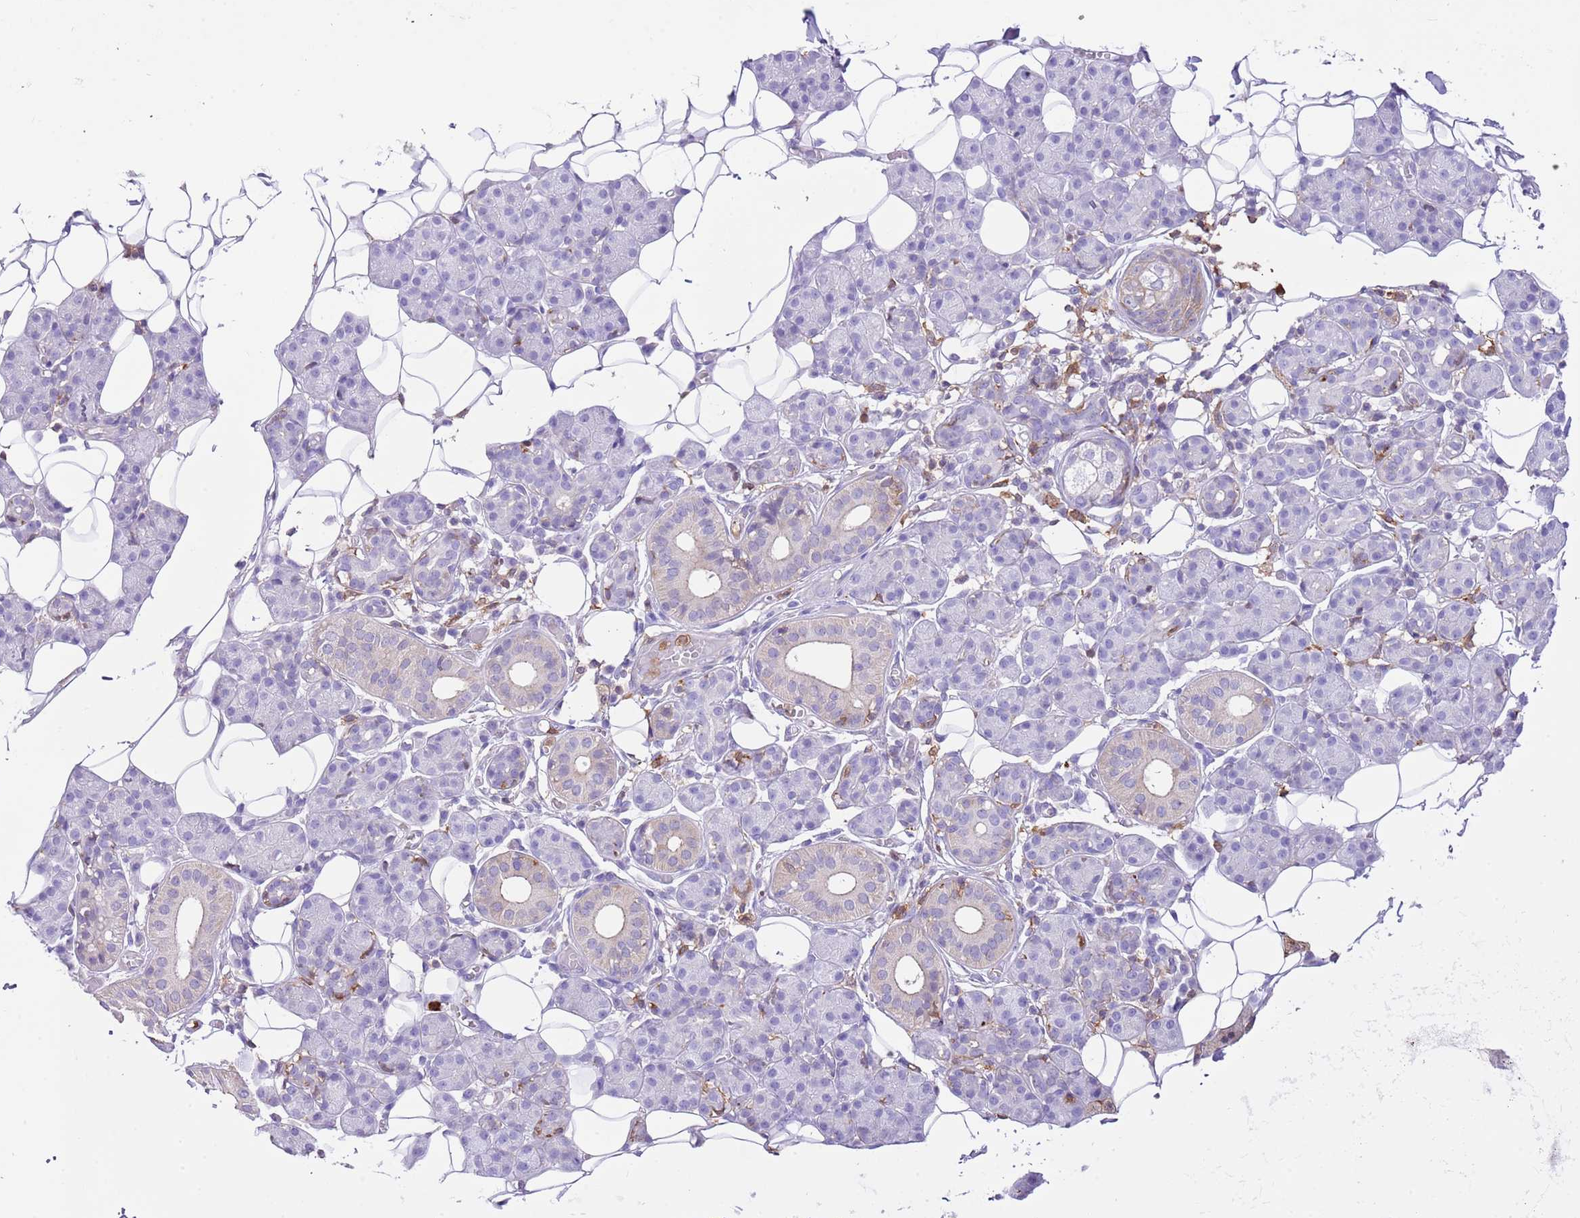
{"staining": {"intensity": "weak", "quantity": "<25%", "location": "cytoplasmic/membranous"}, "tissue": "salivary gland", "cell_type": "Glandular cells", "image_type": "normal", "snomed": [{"axis": "morphology", "description": "Normal tissue, NOS"}, {"axis": "topography", "description": "Salivary gland"}], "caption": "The image exhibits no staining of glandular cells in normal salivary gland.", "gene": "EFHD2", "patient": {"sex": "female", "age": 33}}